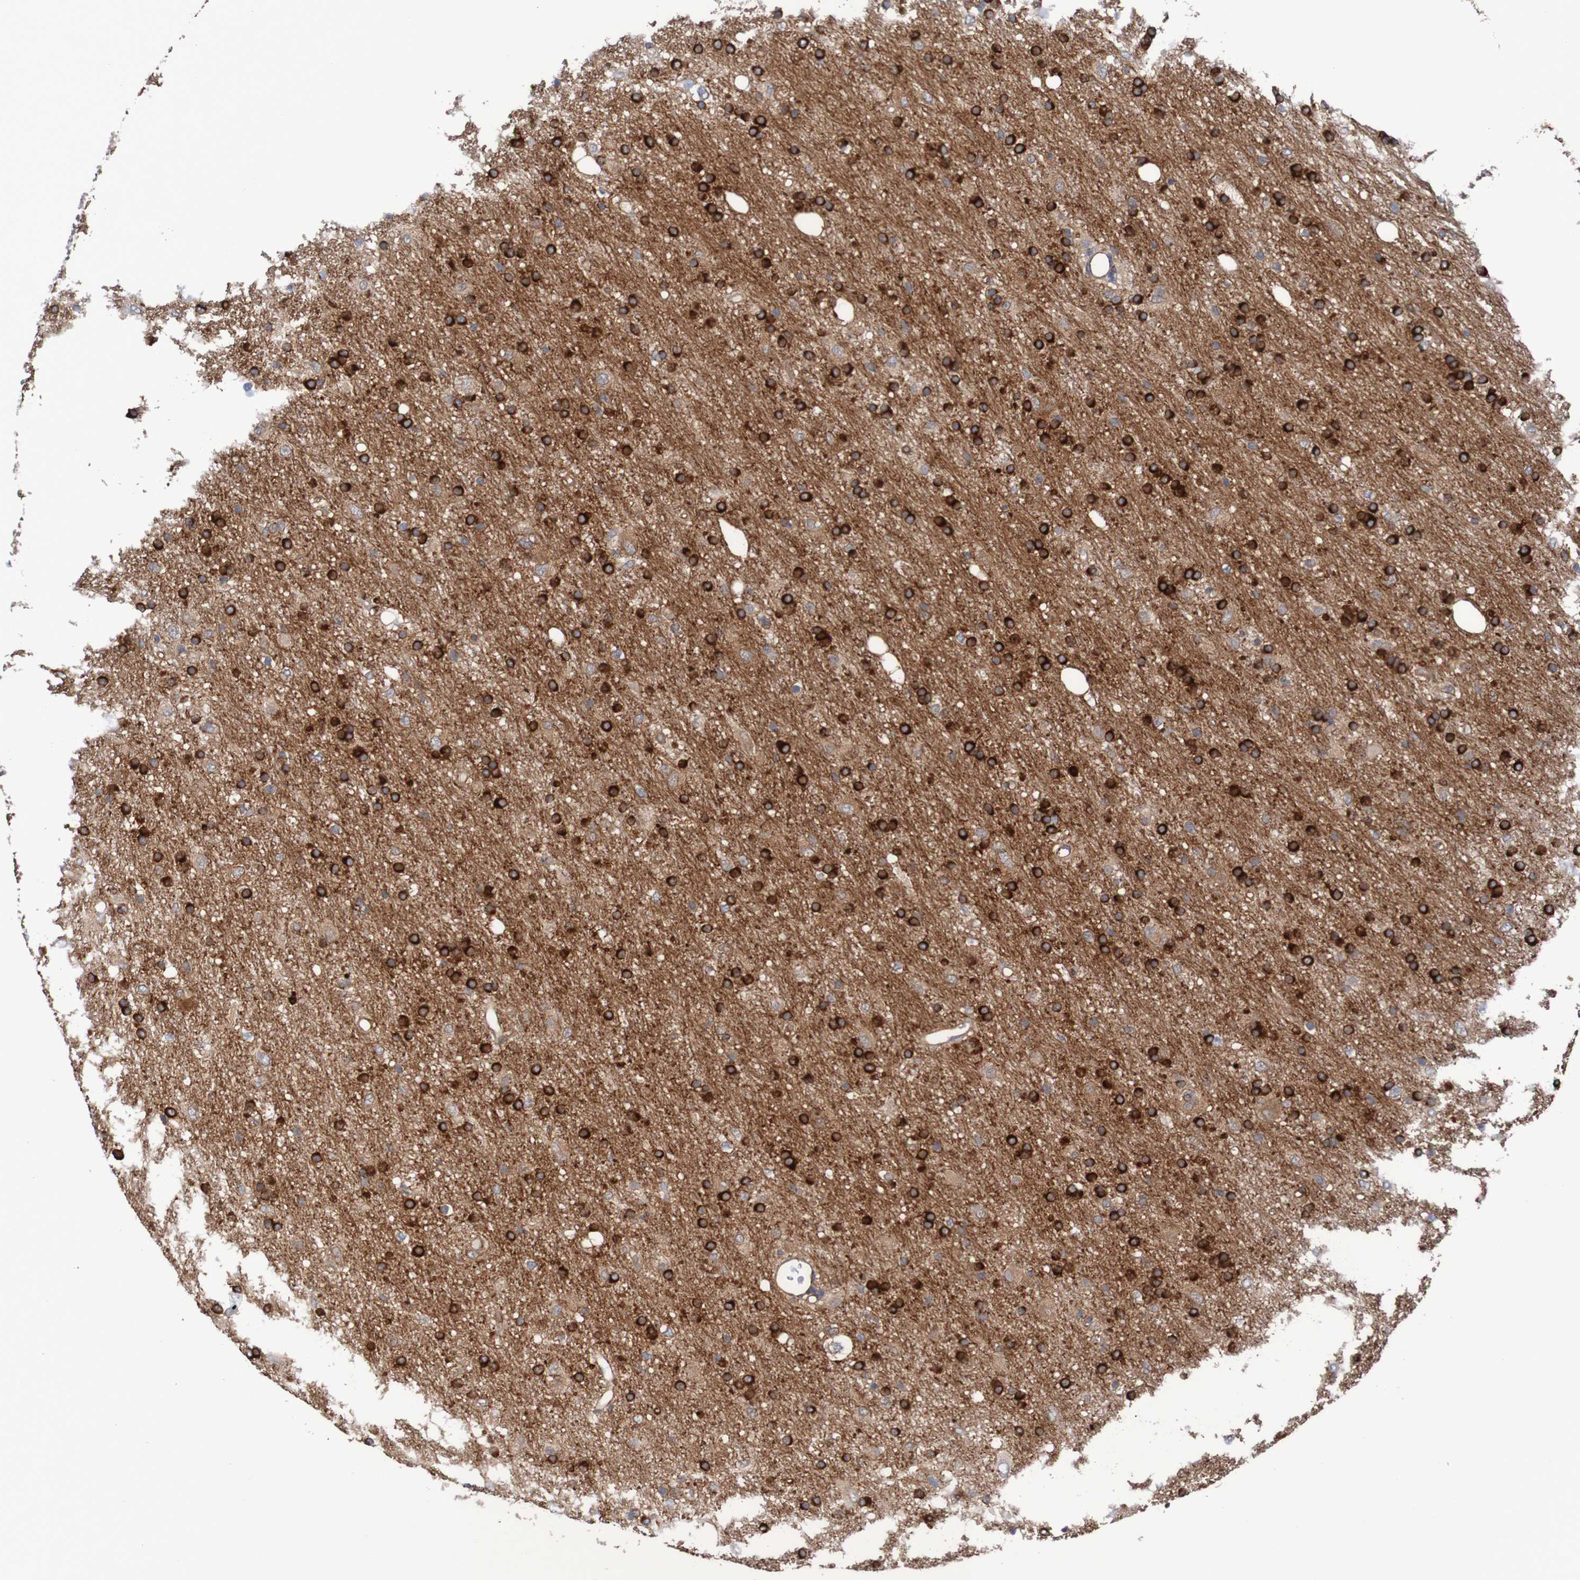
{"staining": {"intensity": "strong", "quantity": ">75%", "location": "cytoplasmic/membranous"}, "tissue": "glioma", "cell_type": "Tumor cells", "image_type": "cancer", "snomed": [{"axis": "morphology", "description": "Glioma, malignant, Low grade"}, {"axis": "topography", "description": "Brain"}], "caption": "Strong cytoplasmic/membranous positivity is seen in about >75% of tumor cells in glioma.", "gene": "ST8SIA6", "patient": {"sex": "male", "age": 77}}